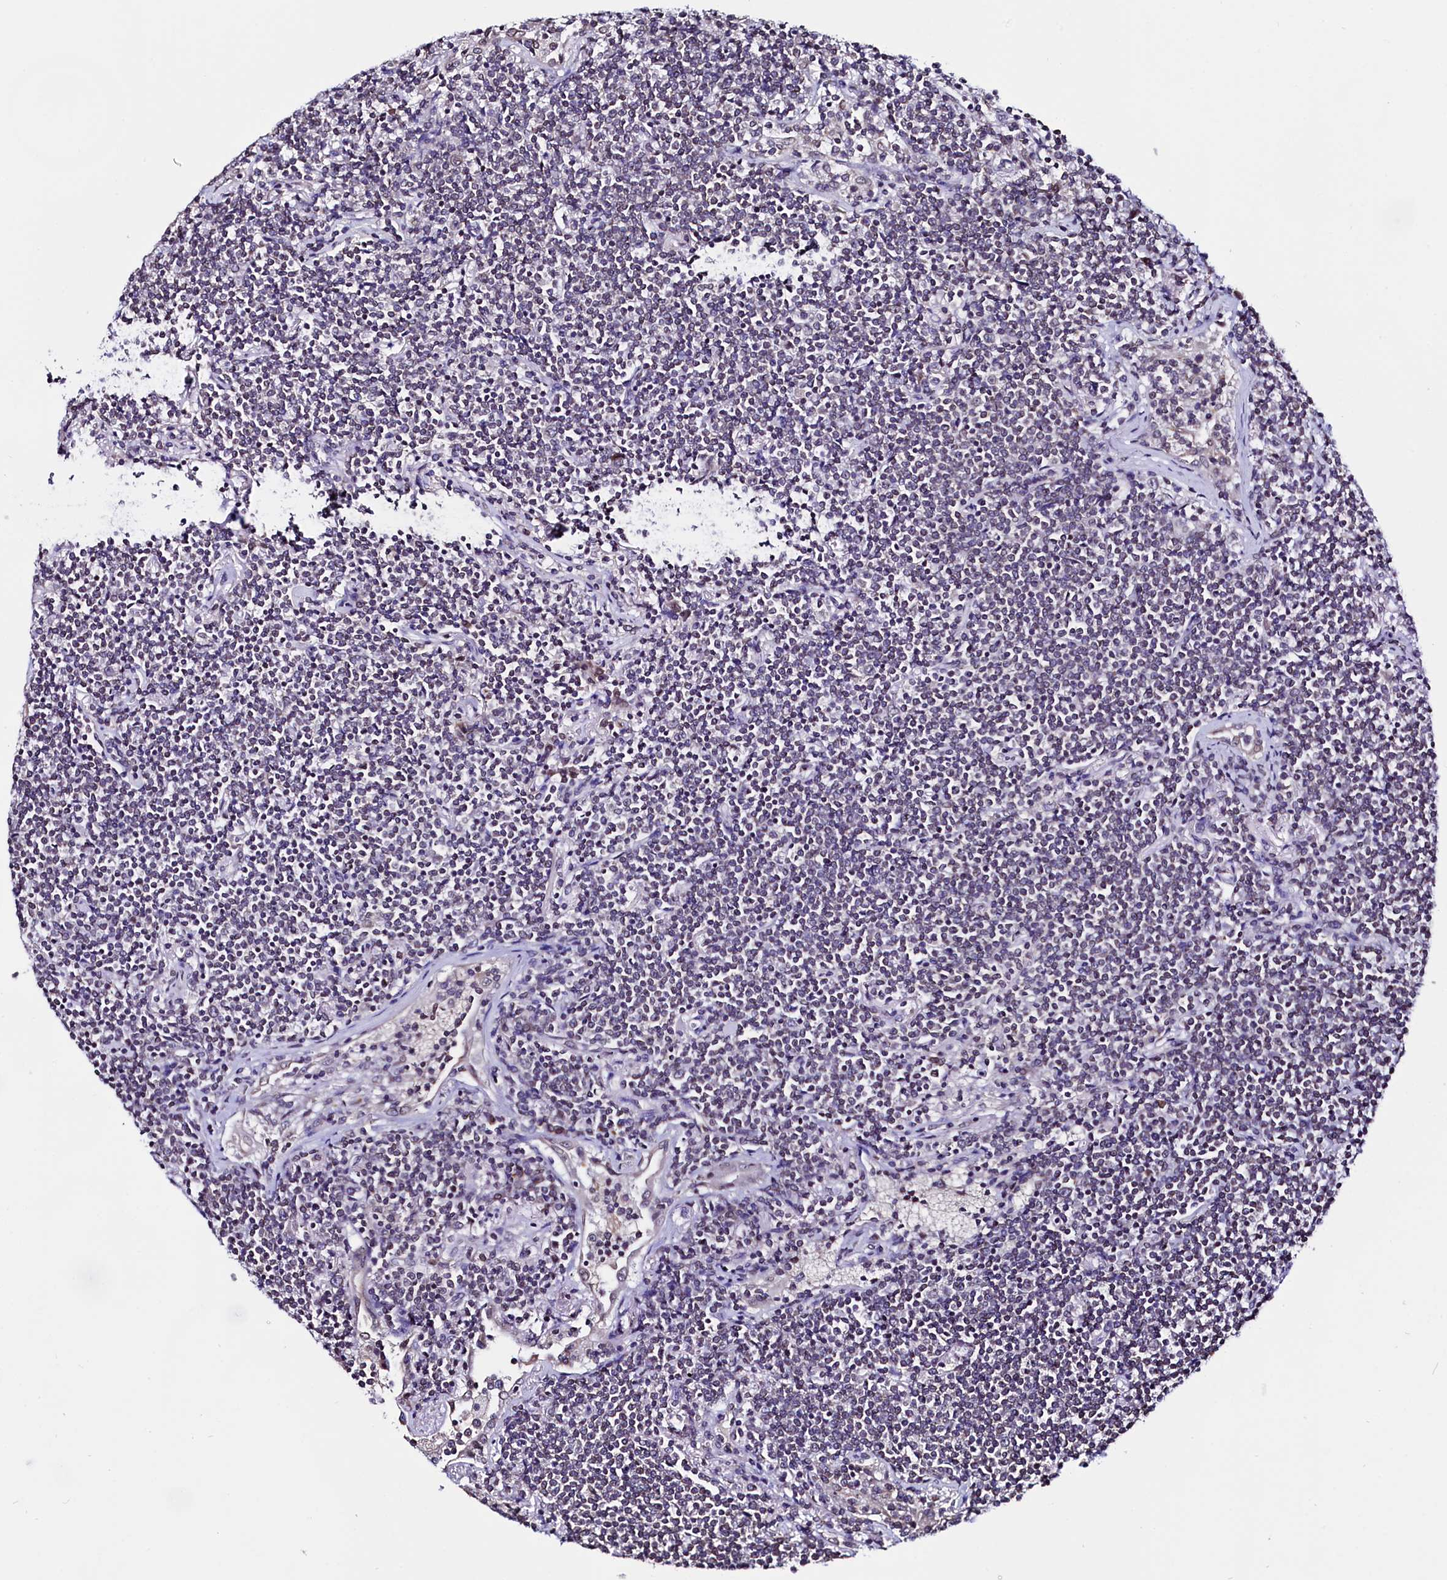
{"staining": {"intensity": "negative", "quantity": "none", "location": "none"}, "tissue": "lymphoma", "cell_type": "Tumor cells", "image_type": "cancer", "snomed": [{"axis": "morphology", "description": "Malignant lymphoma, non-Hodgkin's type, Low grade"}, {"axis": "topography", "description": "Lung"}], "caption": "Immunohistochemistry of human lymphoma reveals no expression in tumor cells.", "gene": "HAND1", "patient": {"sex": "female", "age": 71}}